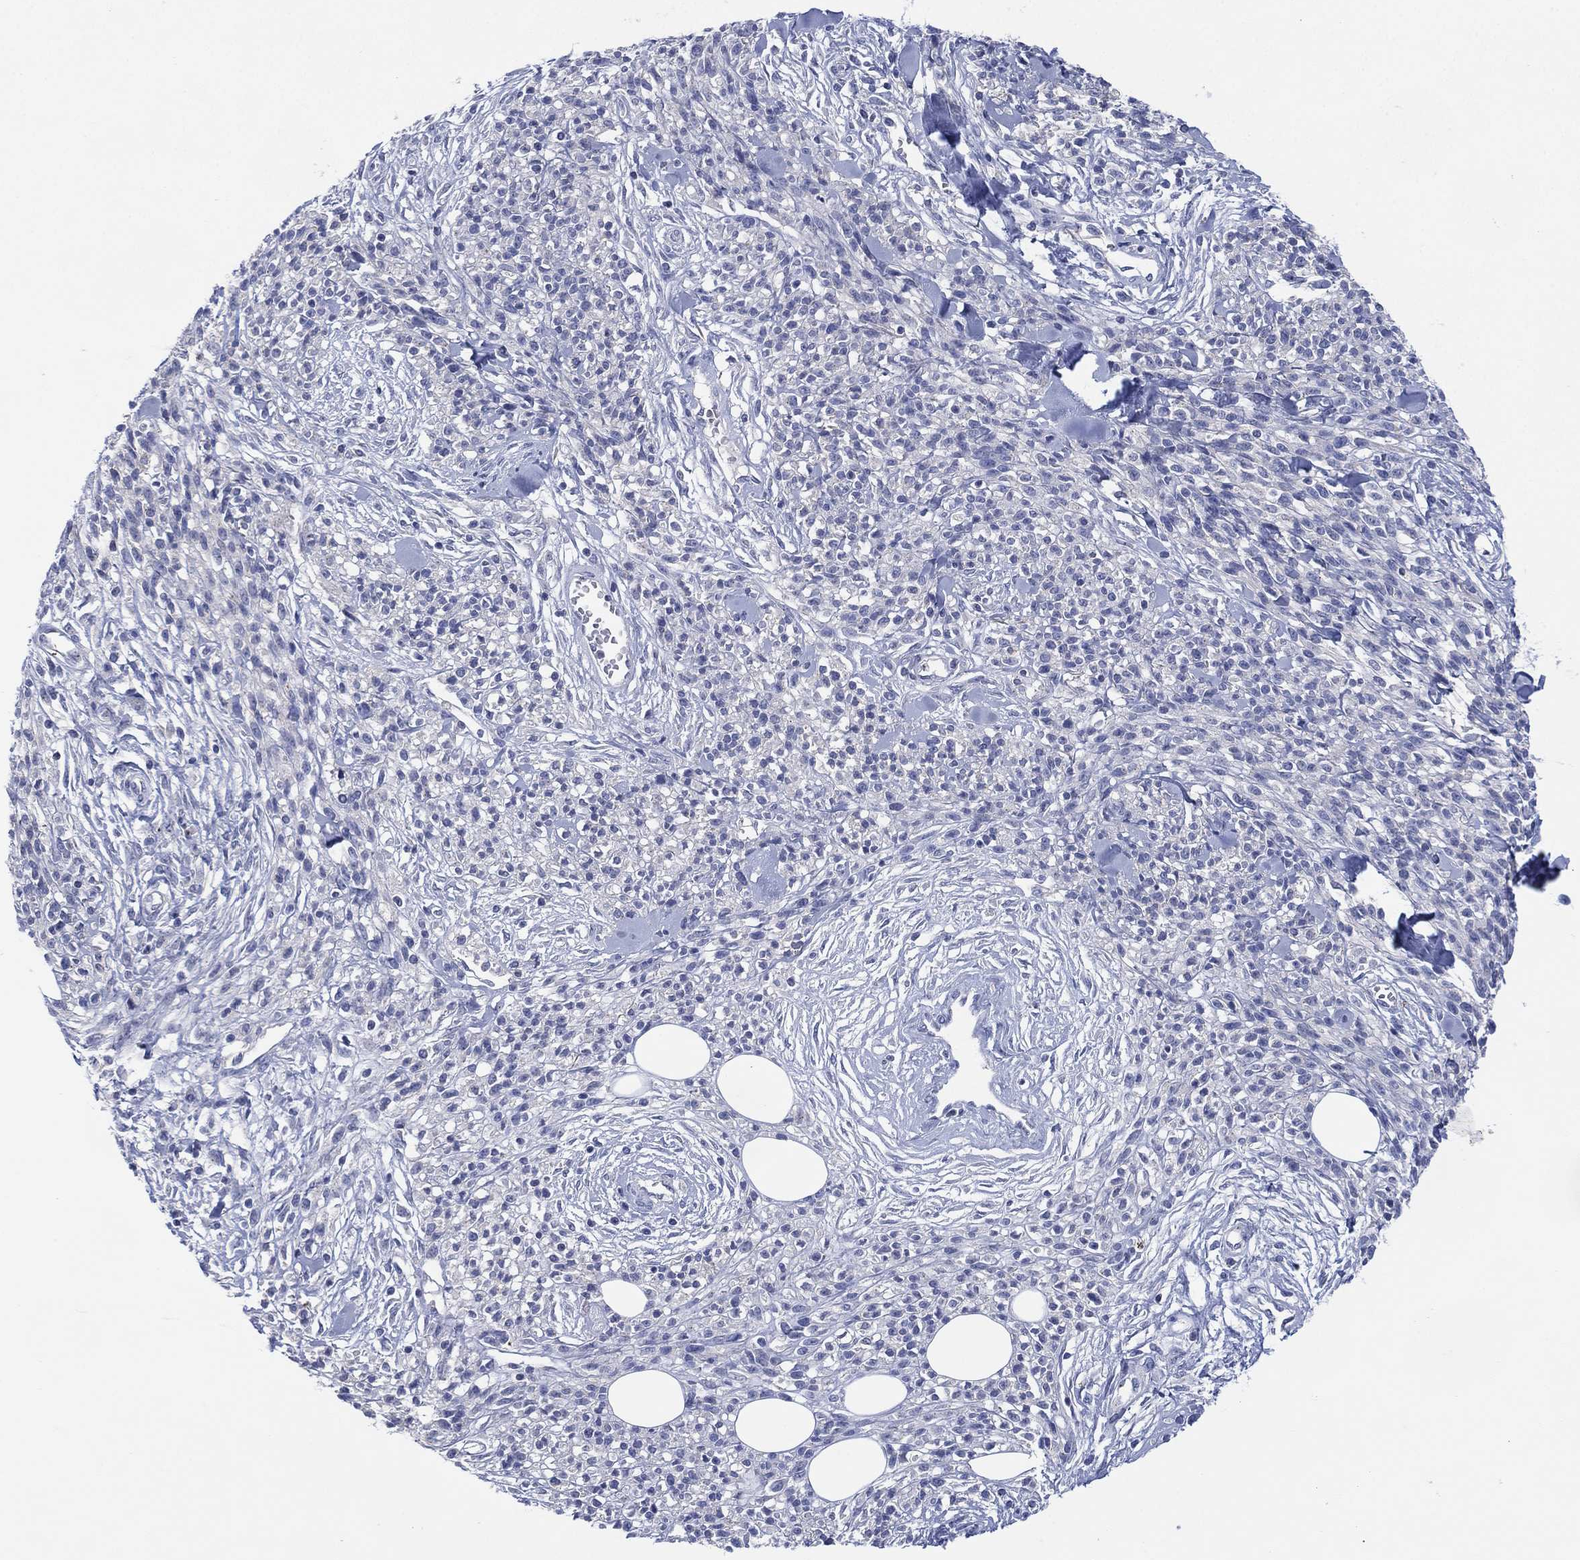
{"staining": {"intensity": "negative", "quantity": "none", "location": "none"}, "tissue": "melanoma", "cell_type": "Tumor cells", "image_type": "cancer", "snomed": [{"axis": "morphology", "description": "Malignant melanoma, NOS"}, {"axis": "topography", "description": "Skin"}, {"axis": "topography", "description": "Skin of trunk"}], "caption": "DAB immunohistochemical staining of melanoma shows no significant positivity in tumor cells.", "gene": "CHRNA3", "patient": {"sex": "male", "age": 74}}